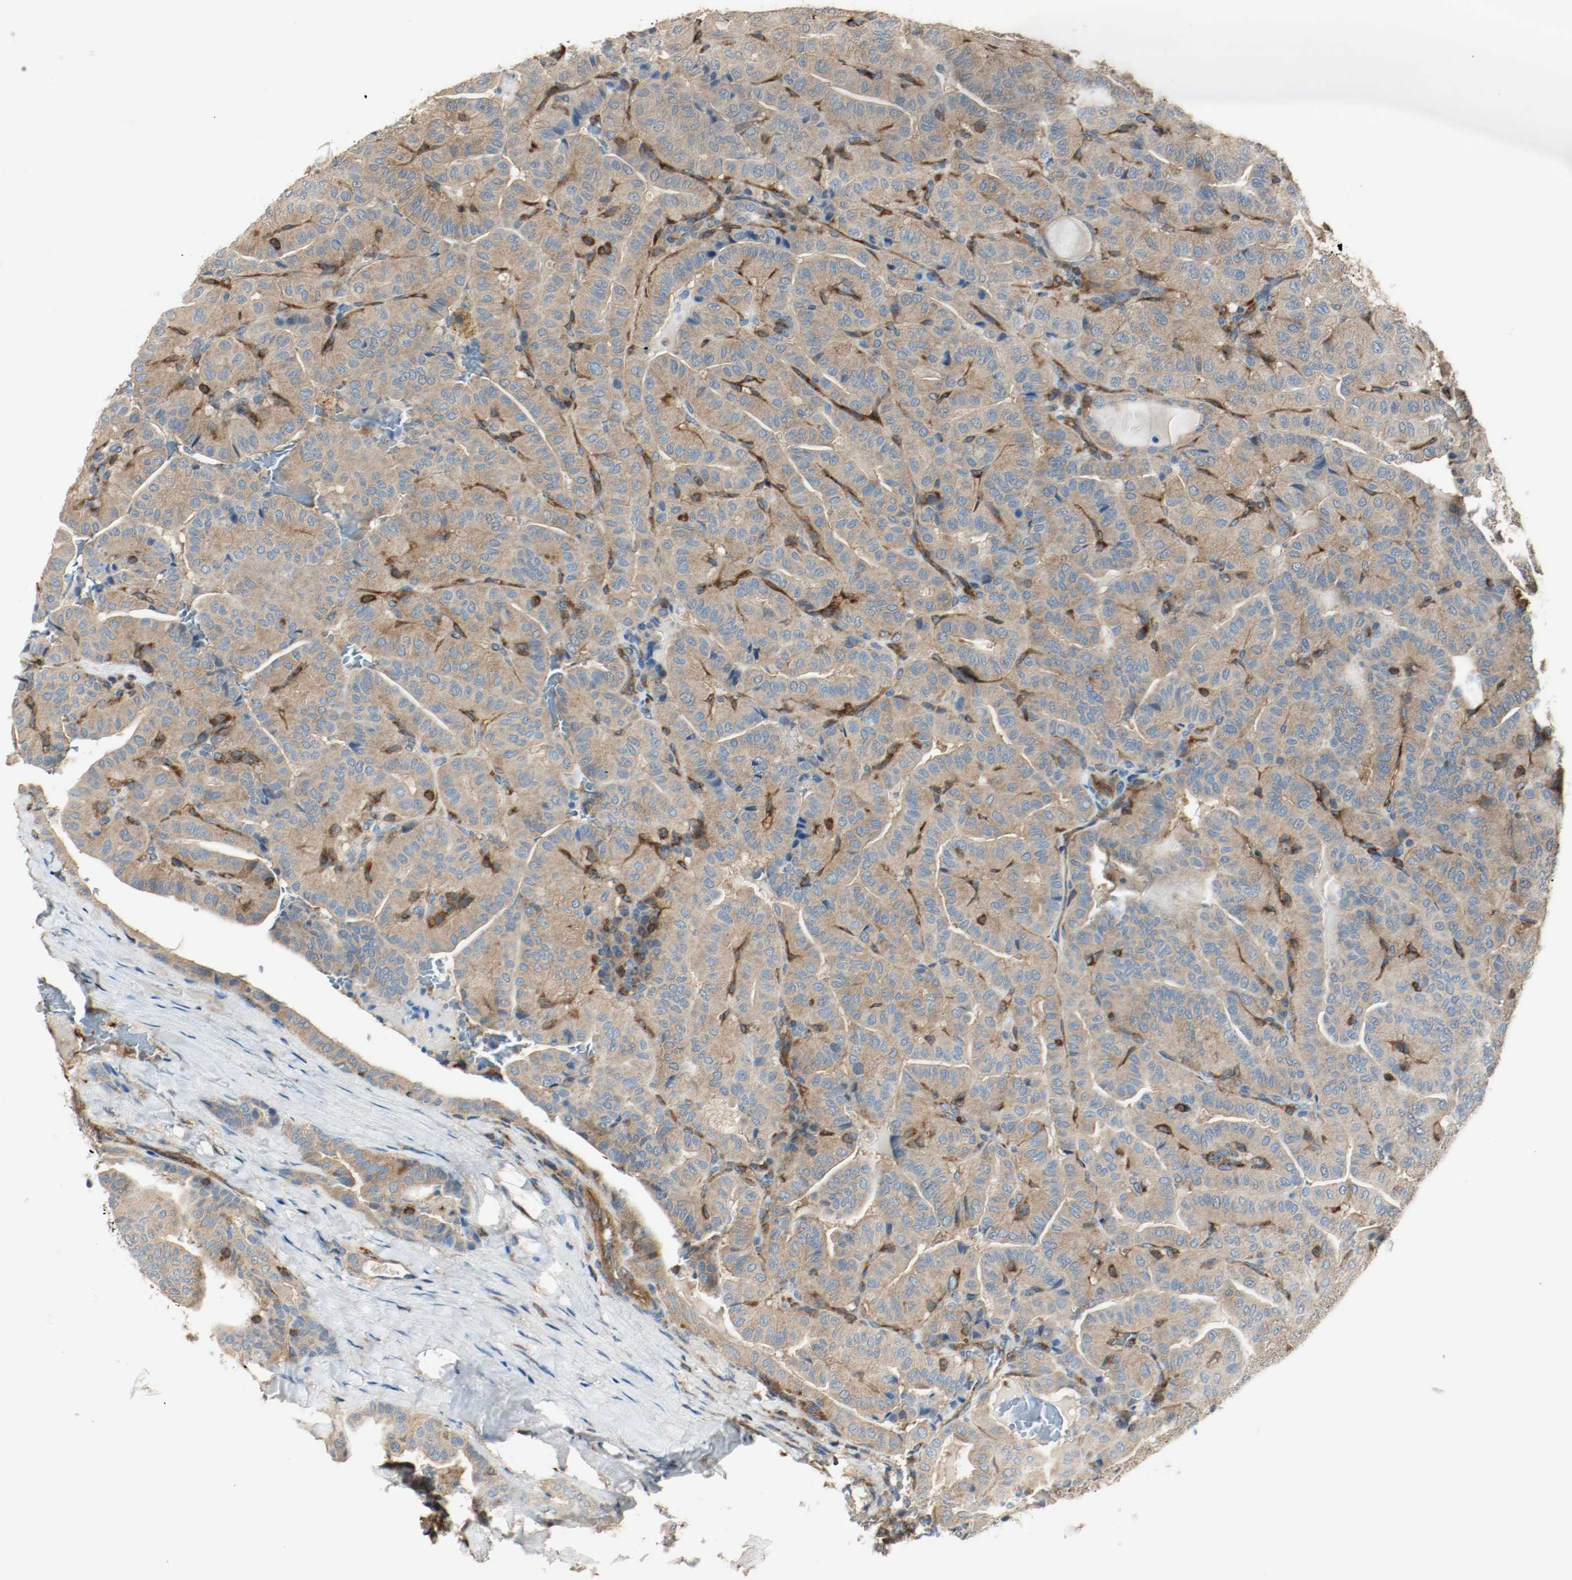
{"staining": {"intensity": "moderate", "quantity": ">75%", "location": "cytoplasmic/membranous"}, "tissue": "thyroid cancer", "cell_type": "Tumor cells", "image_type": "cancer", "snomed": [{"axis": "morphology", "description": "Papillary adenocarcinoma, NOS"}, {"axis": "topography", "description": "Thyroid gland"}], "caption": "Thyroid cancer (papillary adenocarcinoma) tissue reveals moderate cytoplasmic/membranous expression in approximately >75% of tumor cells Nuclei are stained in blue.", "gene": "PLCG1", "patient": {"sex": "male", "age": 77}}